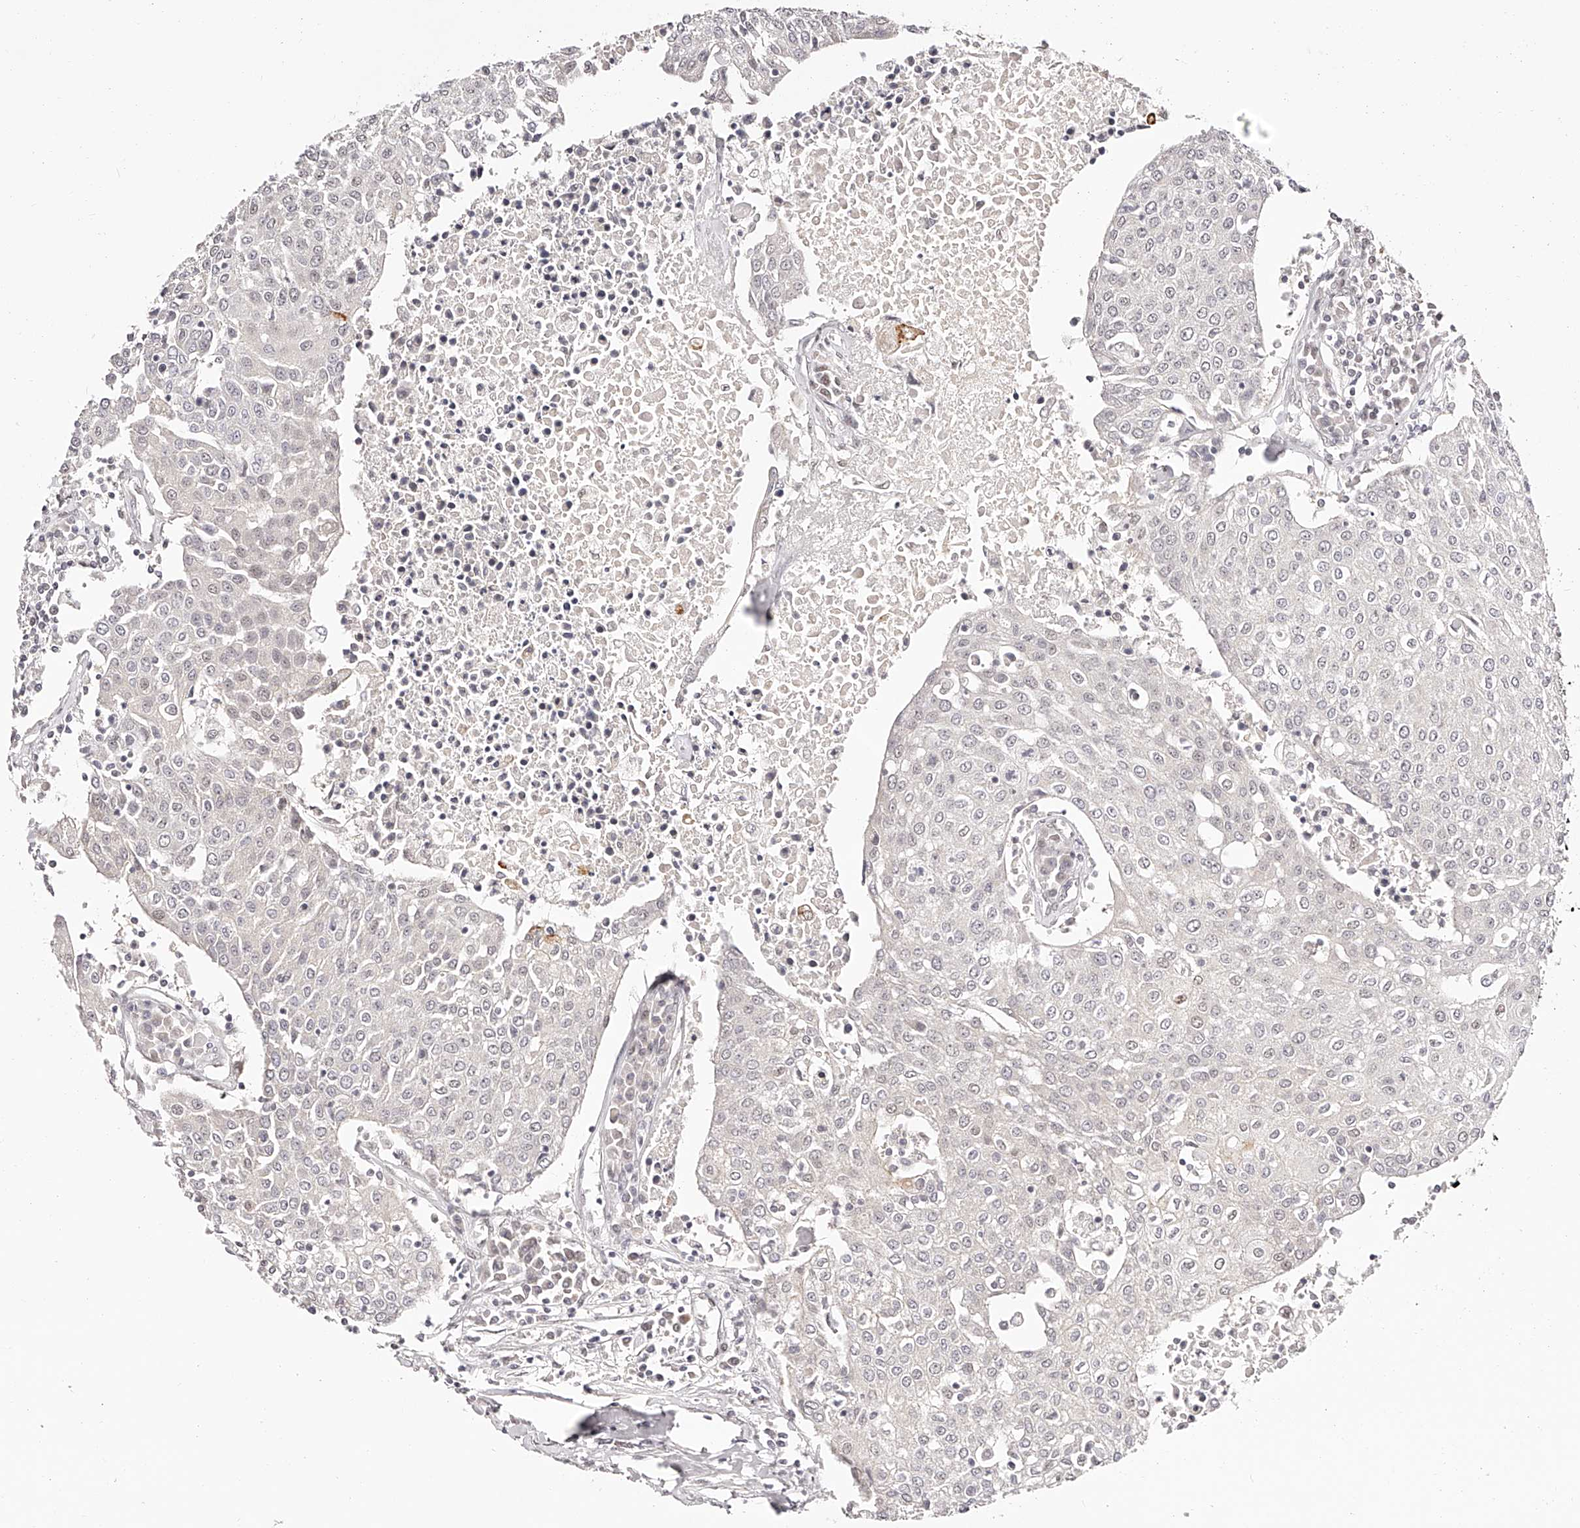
{"staining": {"intensity": "negative", "quantity": "none", "location": "none"}, "tissue": "urothelial cancer", "cell_type": "Tumor cells", "image_type": "cancer", "snomed": [{"axis": "morphology", "description": "Urothelial carcinoma, High grade"}, {"axis": "topography", "description": "Urinary bladder"}], "caption": "Image shows no protein expression in tumor cells of urothelial cancer tissue. (Stains: DAB immunohistochemistry with hematoxylin counter stain, Microscopy: brightfield microscopy at high magnification).", "gene": "USF3", "patient": {"sex": "female", "age": 85}}